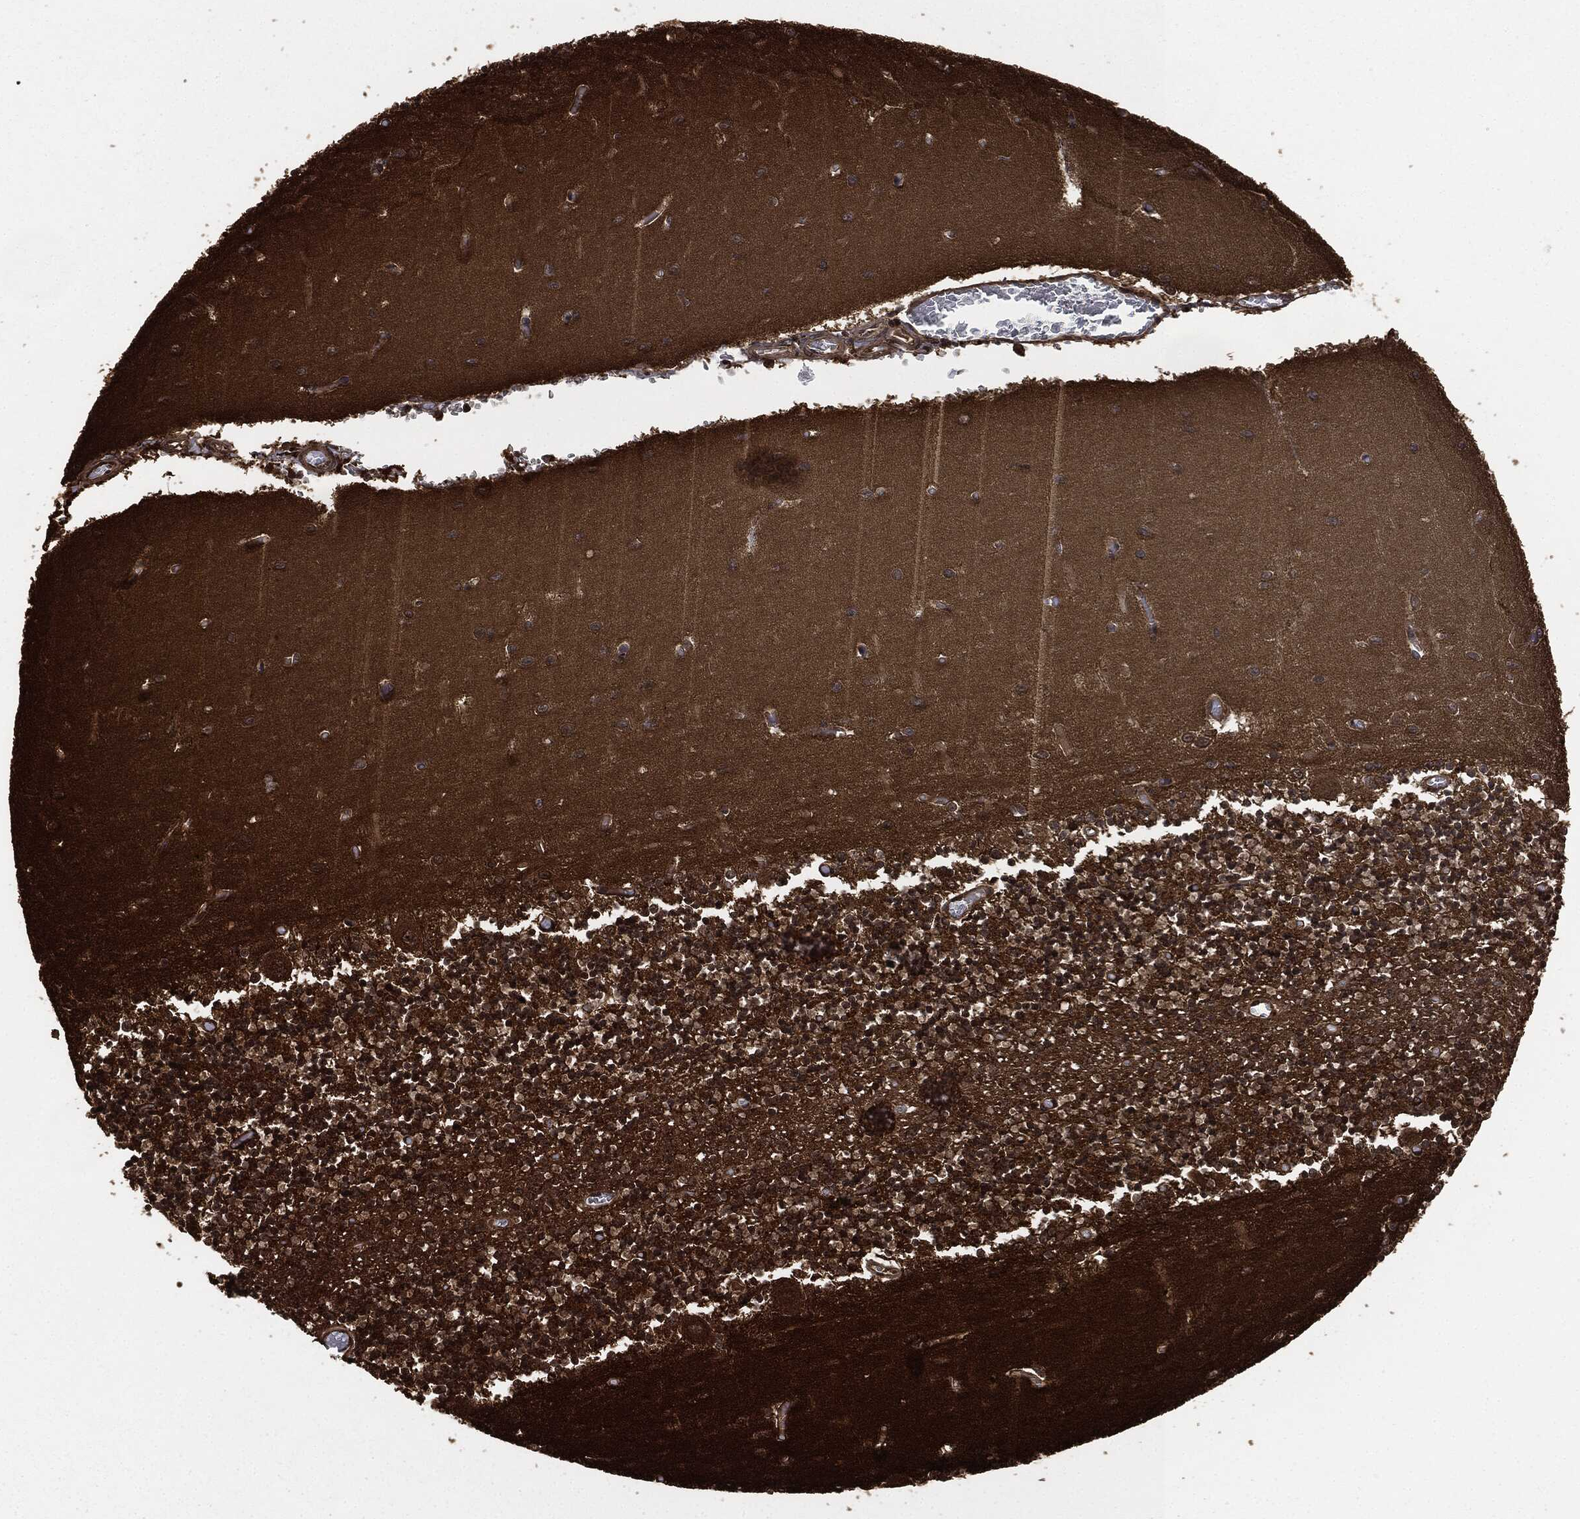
{"staining": {"intensity": "negative", "quantity": "none", "location": "none"}, "tissue": "cerebellum", "cell_type": "Cells in granular layer", "image_type": "normal", "snomed": [{"axis": "morphology", "description": "Normal tissue, NOS"}, {"axis": "topography", "description": "Cerebellum"}], "caption": "IHC image of benign human cerebellum stained for a protein (brown), which exhibits no expression in cells in granular layer. The staining was performed using DAB (3,3'-diaminobenzidine) to visualize the protein expression in brown, while the nuclei were stained in blue with hematoxylin (Magnification: 20x).", "gene": "HRAS", "patient": {"sex": "female", "age": 64}}